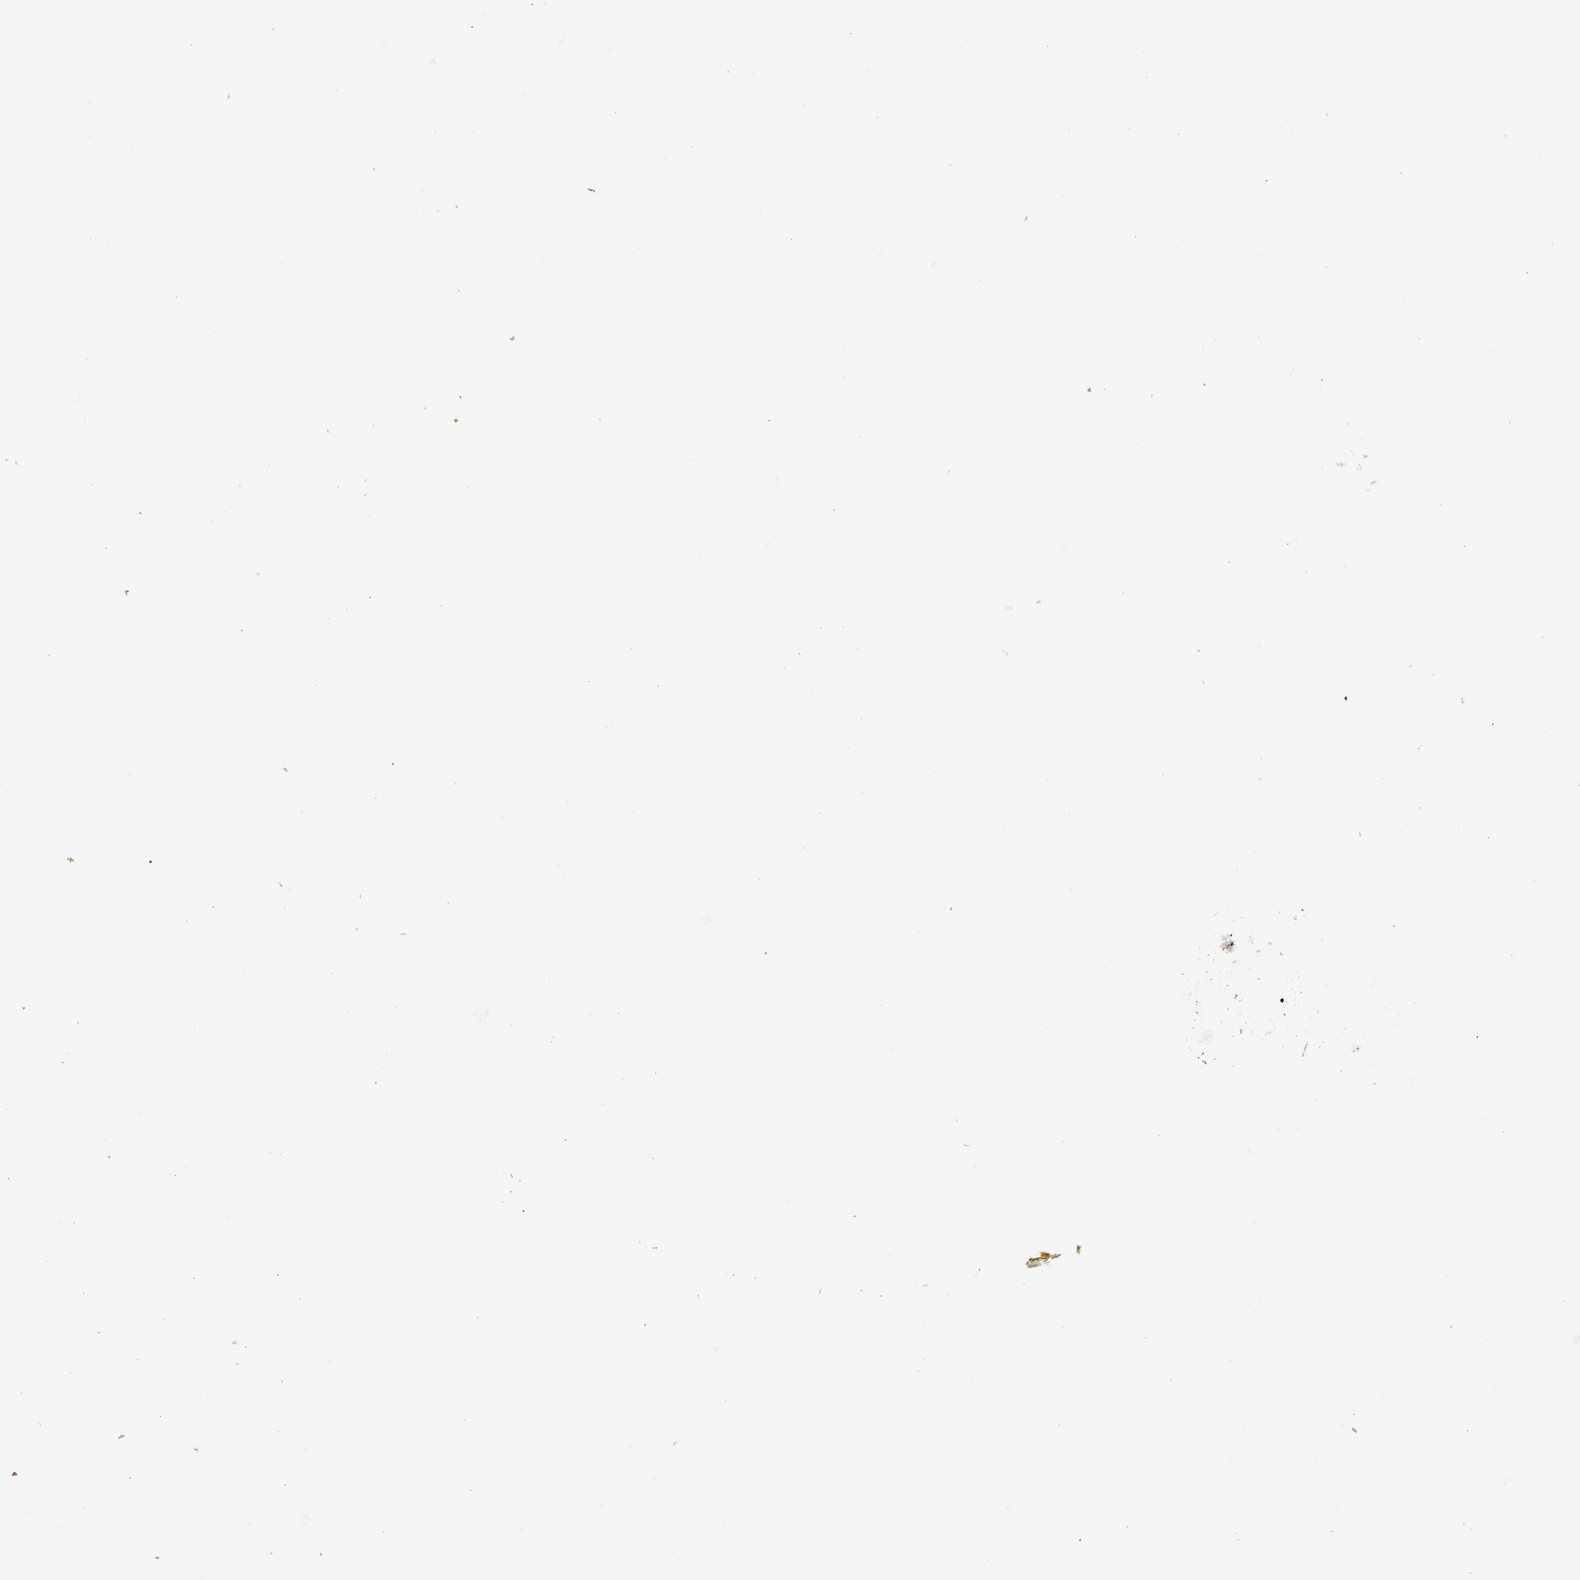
{"staining": {"intensity": "negative", "quantity": "none", "location": "none"}, "tissue": "prostate cancer", "cell_type": "Tumor cells", "image_type": "cancer", "snomed": [{"axis": "morphology", "description": "Adenocarcinoma, Low grade"}, {"axis": "topography", "description": "Prostate"}], "caption": "This is a histopathology image of IHC staining of prostate cancer, which shows no expression in tumor cells.", "gene": "IGLV7-43", "patient": {"sex": "male", "age": 60}}